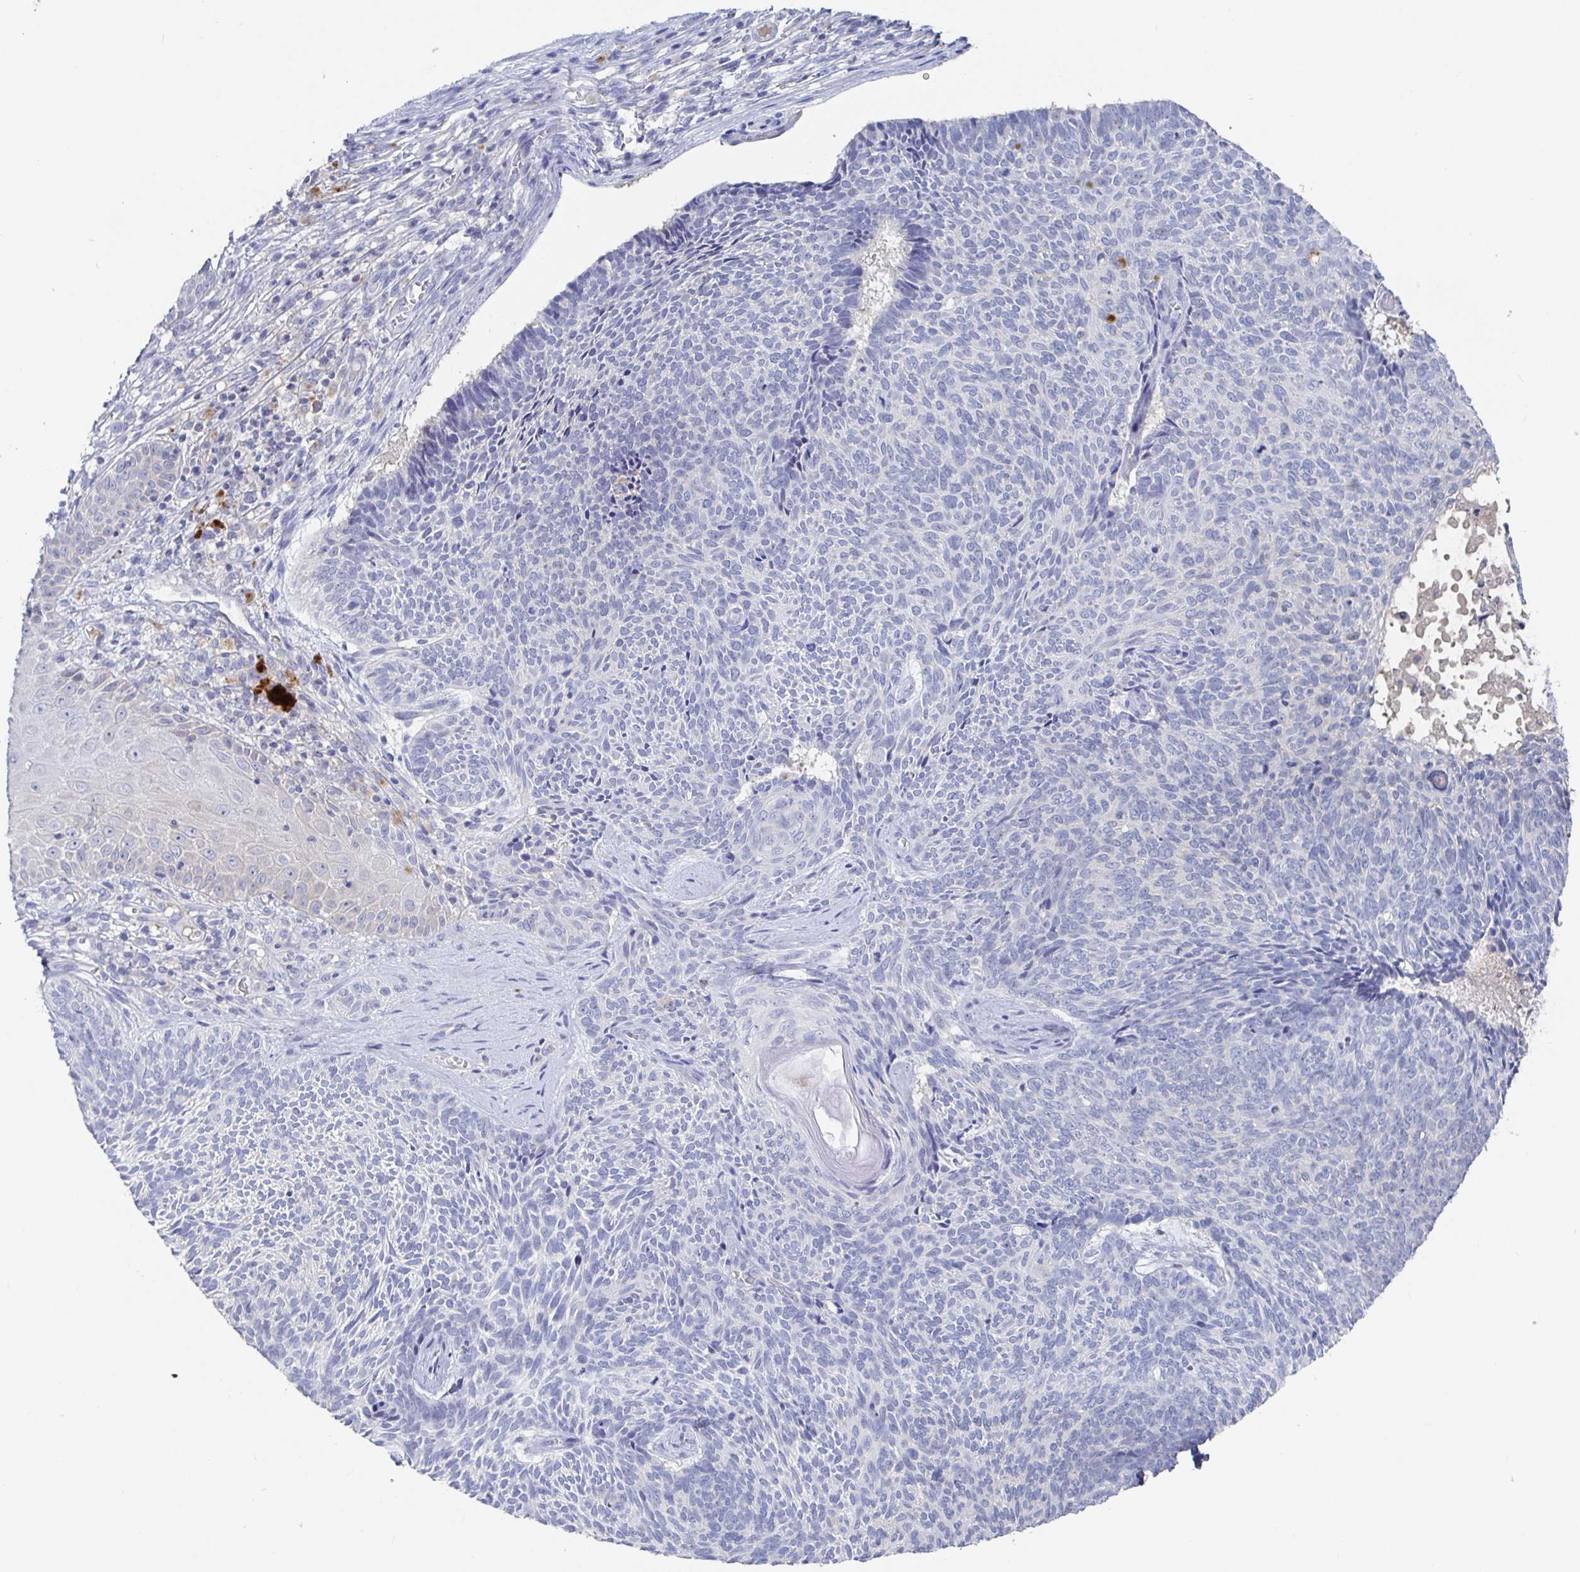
{"staining": {"intensity": "negative", "quantity": "none", "location": "none"}, "tissue": "skin cancer", "cell_type": "Tumor cells", "image_type": "cancer", "snomed": [{"axis": "morphology", "description": "Basal cell carcinoma"}, {"axis": "topography", "description": "Skin"}], "caption": "Immunohistochemistry image of skin basal cell carcinoma stained for a protein (brown), which reveals no expression in tumor cells.", "gene": "GPR148", "patient": {"sex": "female", "age": 80}}